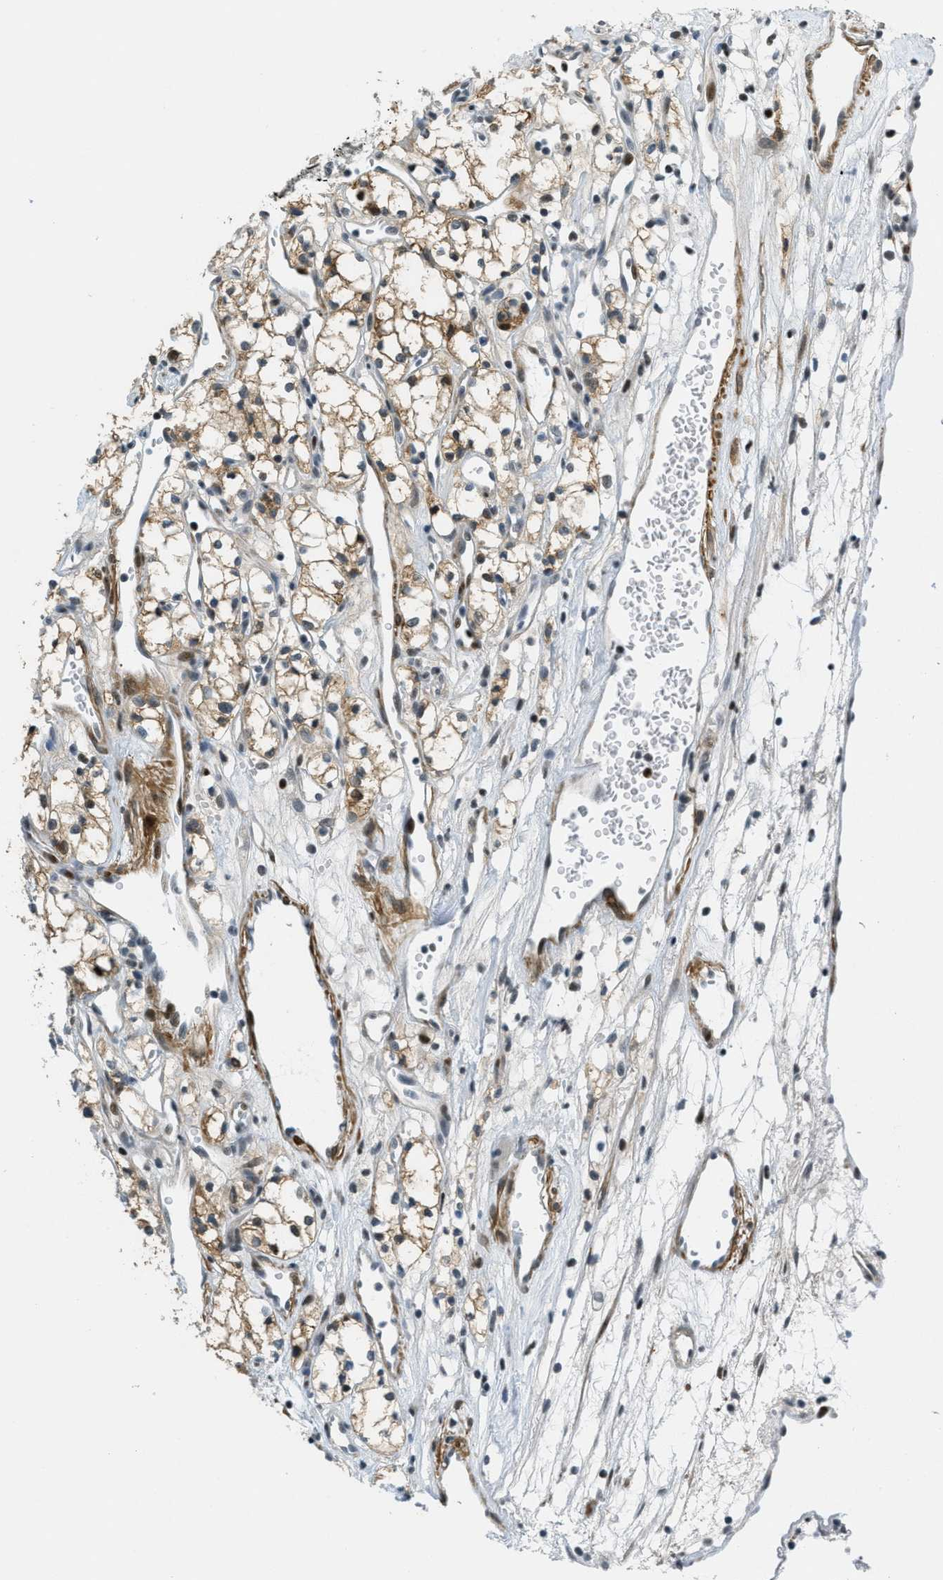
{"staining": {"intensity": "moderate", "quantity": "25%-75%", "location": "cytoplasmic/membranous"}, "tissue": "renal cancer", "cell_type": "Tumor cells", "image_type": "cancer", "snomed": [{"axis": "morphology", "description": "Adenocarcinoma, NOS"}, {"axis": "topography", "description": "Kidney"}], "caption": "High-magnification brightfield microscopy of renal cancer stained with DAB (brown) and counterstained with hematoxylin (blue). tumor cells exhibit moderate cytoplasmic/membranous positivity is appreciated in about25%-75% of cells.", "gene": "ZDHHC23", "patient": {"sex": "male", "age": 59}}